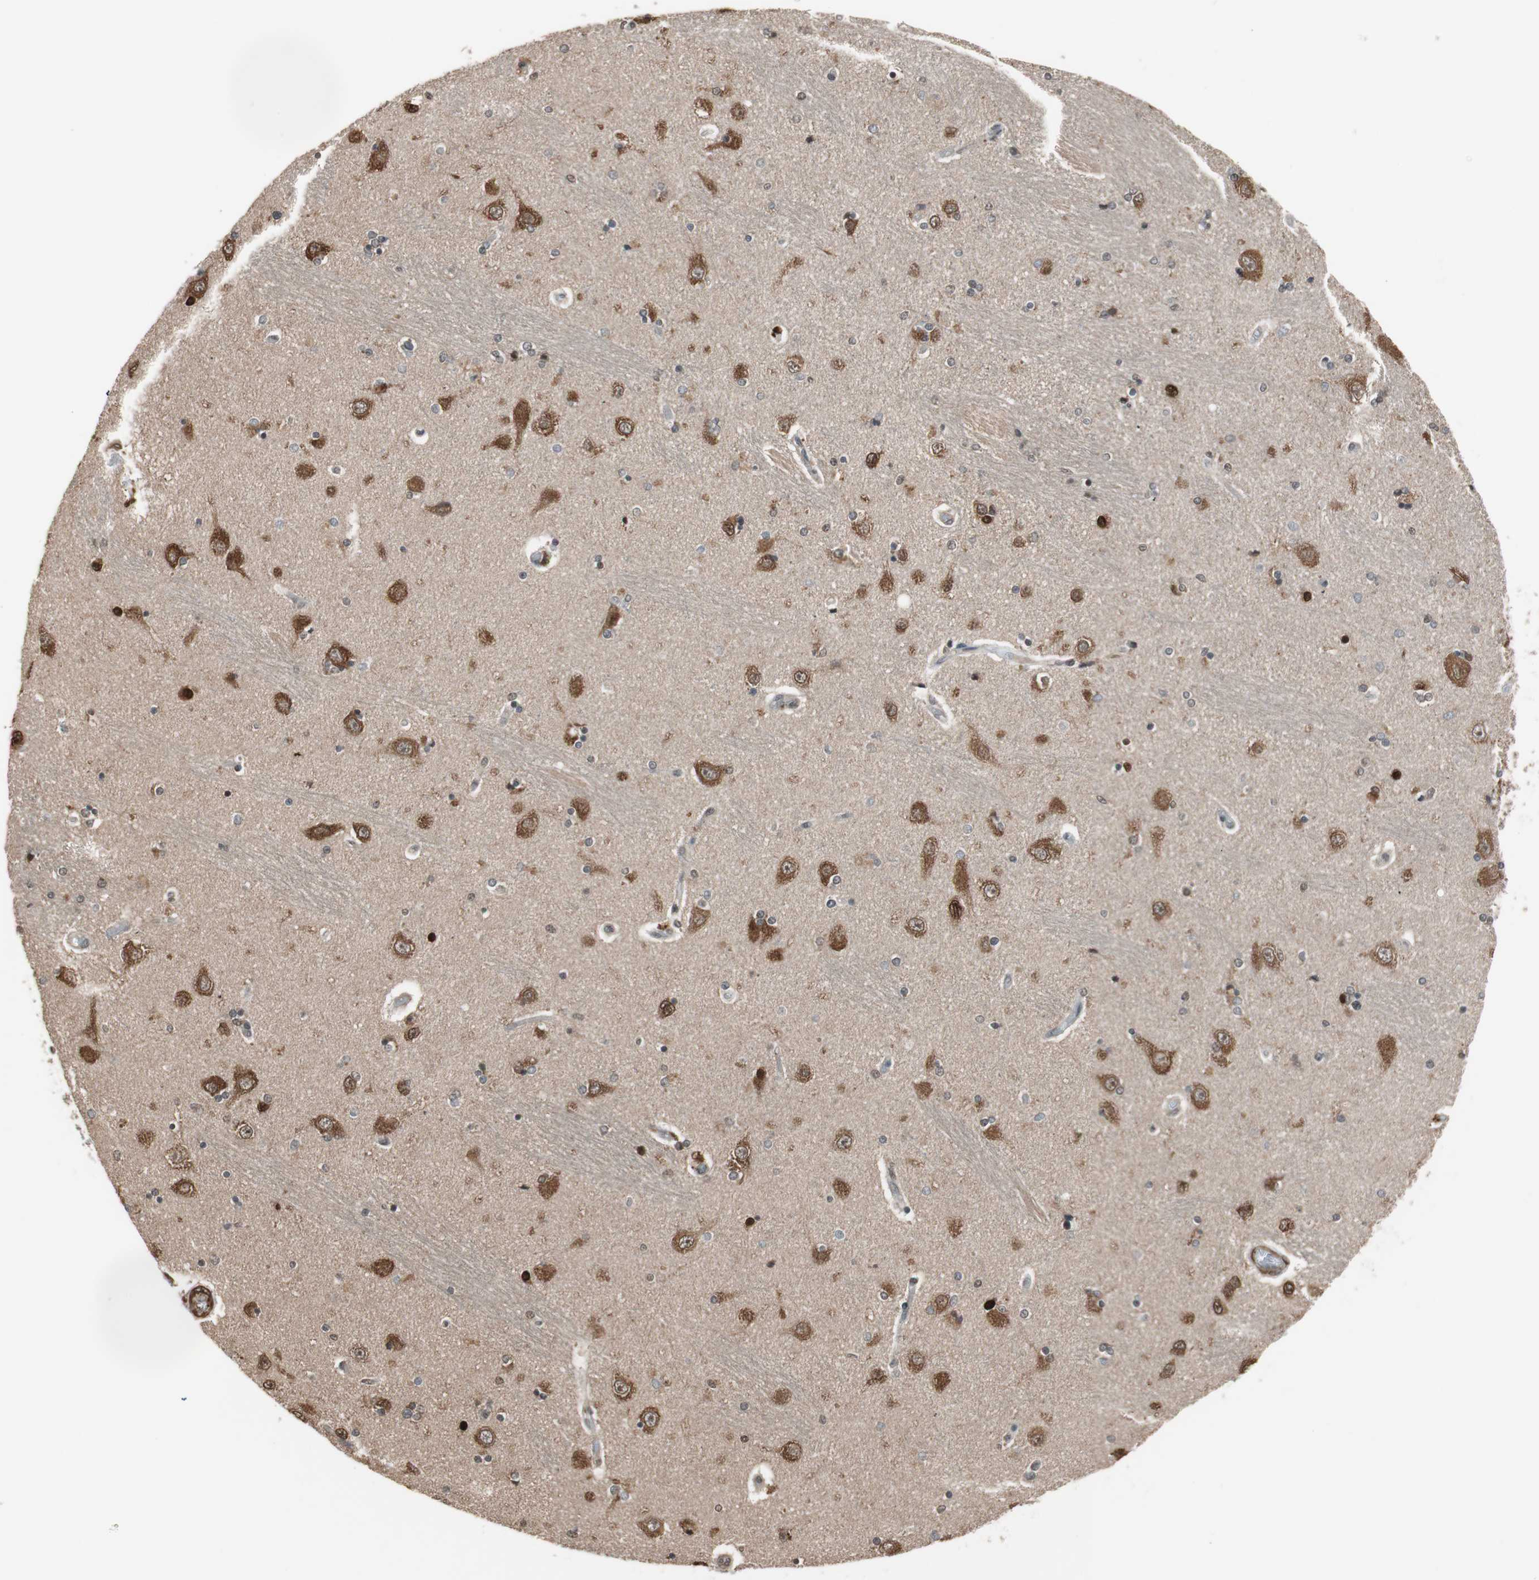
{"staining": {"intensity": "moderate", "quantity": "25%-75%", "location": "cytoplasmic/membranous"}, "tissue": "hippocampus", "cell_type": "Glial cells", "image_type": "normal", "snomed": [{"axis": "morphology", "description": "Normal tissue, NOS"}, {"axis": "topography", "description": "Hippocampus"}], "caption": "Brown immunohistochemical staining in unremarkable human hippocampus displays moderate cytoplasmic/membranous positivity in approximately 25%-75% of glial cells. (Stains: DAB (3,3'-diaminobenzidine) in brown, nuclei in blue, Microscopy: brightfield microscopy at high magnification).", "gene": "DRAP1", "patient": {"sex": "female", "age": 54}}